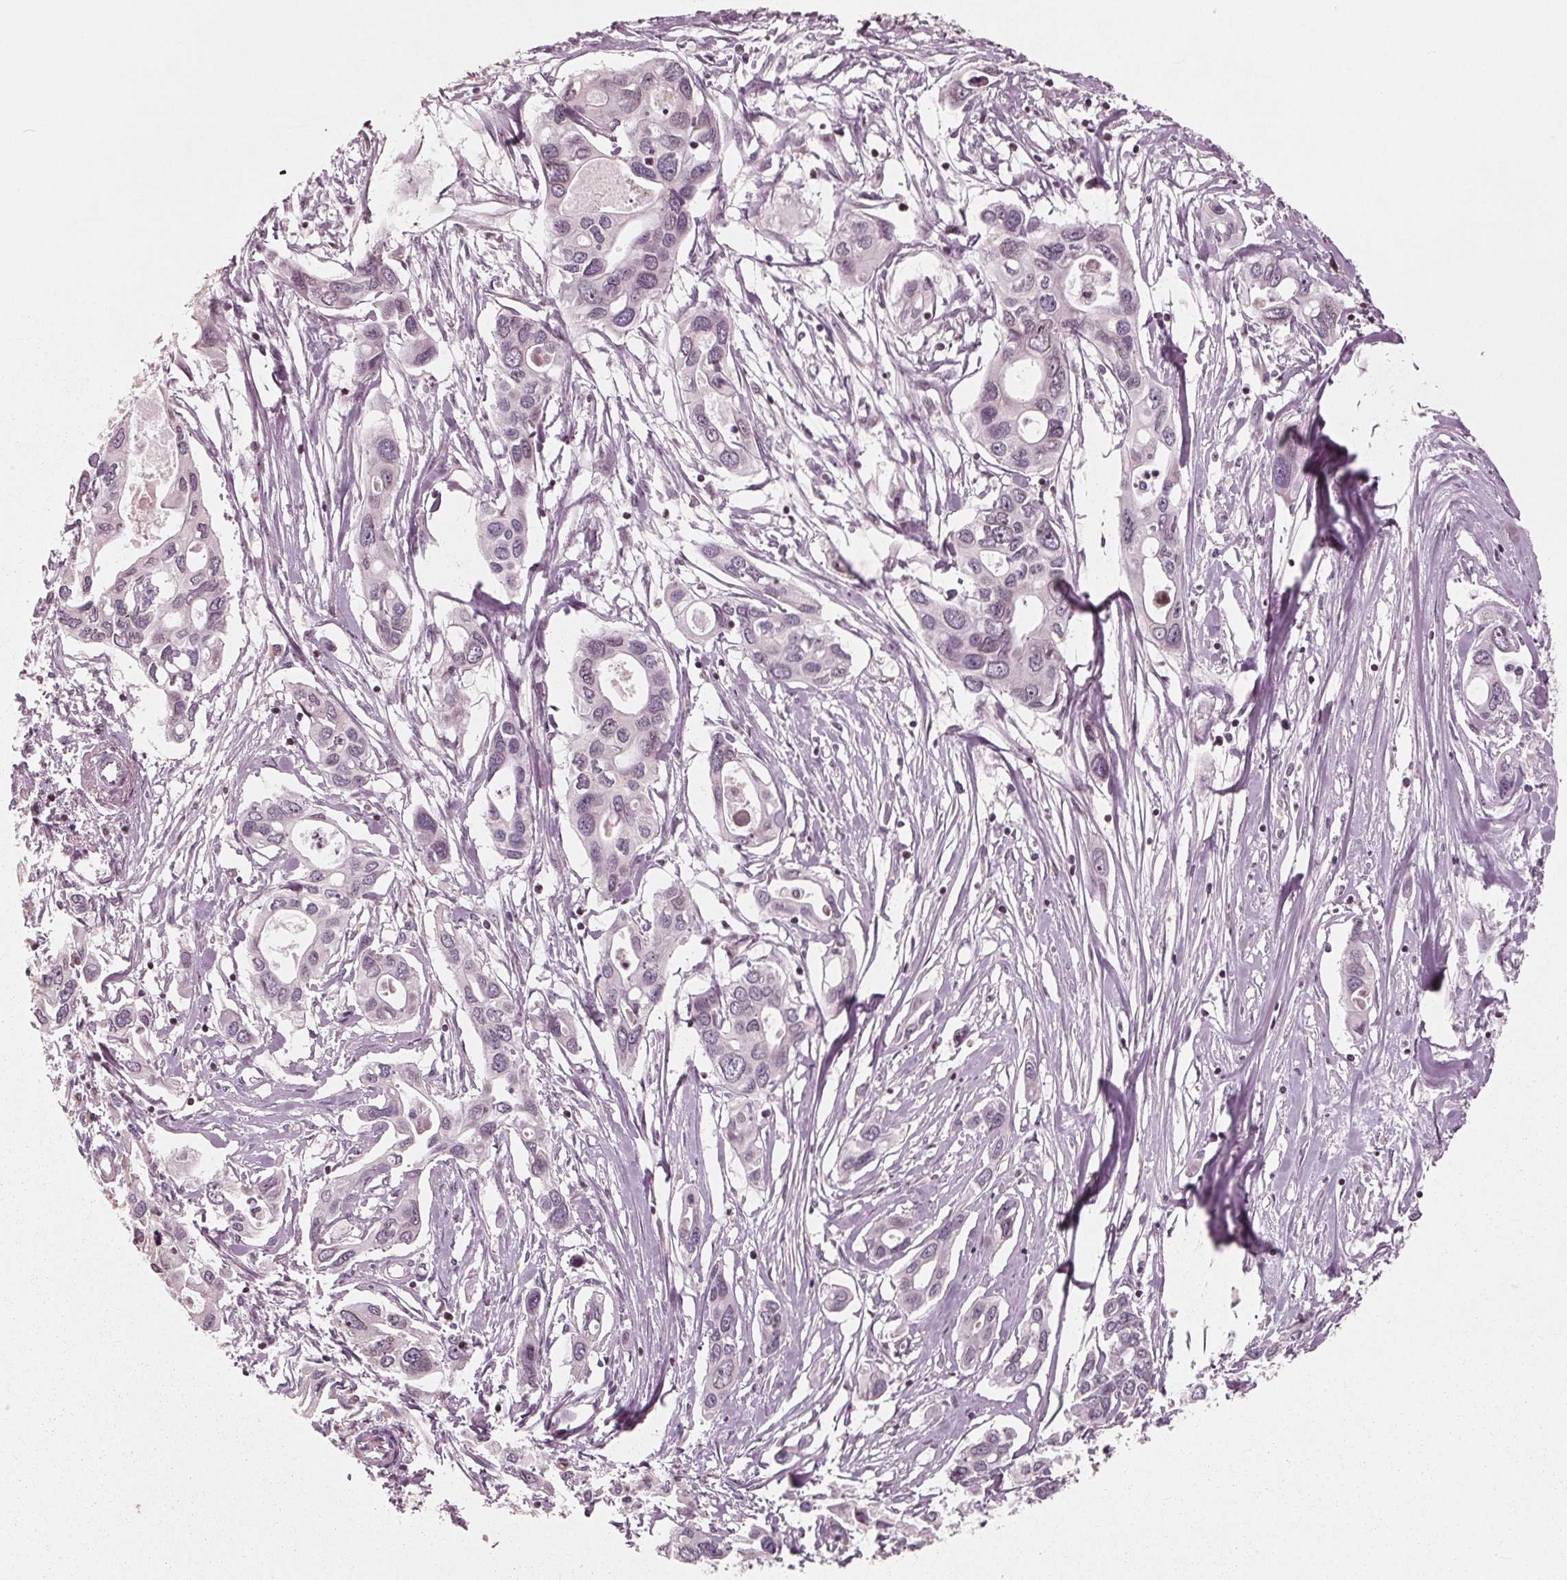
{"staining": {"intensity": "weak", "quantity": "<25%", "location": "cytoplasmic/membranous,nuclear"}, "tissue": "pancreatic cancer", "cell_type": "Tumor cells", "image_type": "cancer", "snomed": [{"axis": "morphology", "description": "Adenocarcinoma, NOS"}, {"axis": "topography", "description": "Pancreas"}], "caption": "DAB (3,3'-diaminobenzidine) immunohistochemical staining of human pancreatic adenocarcinoma demonstrates no significant positivity in tumor cells. (DAB immunohistochemistry (IHC) visualized using brightfield microscopy, high magnification).", "gene": "NUP210", "patient": {"sex": "male", "age": 60}}